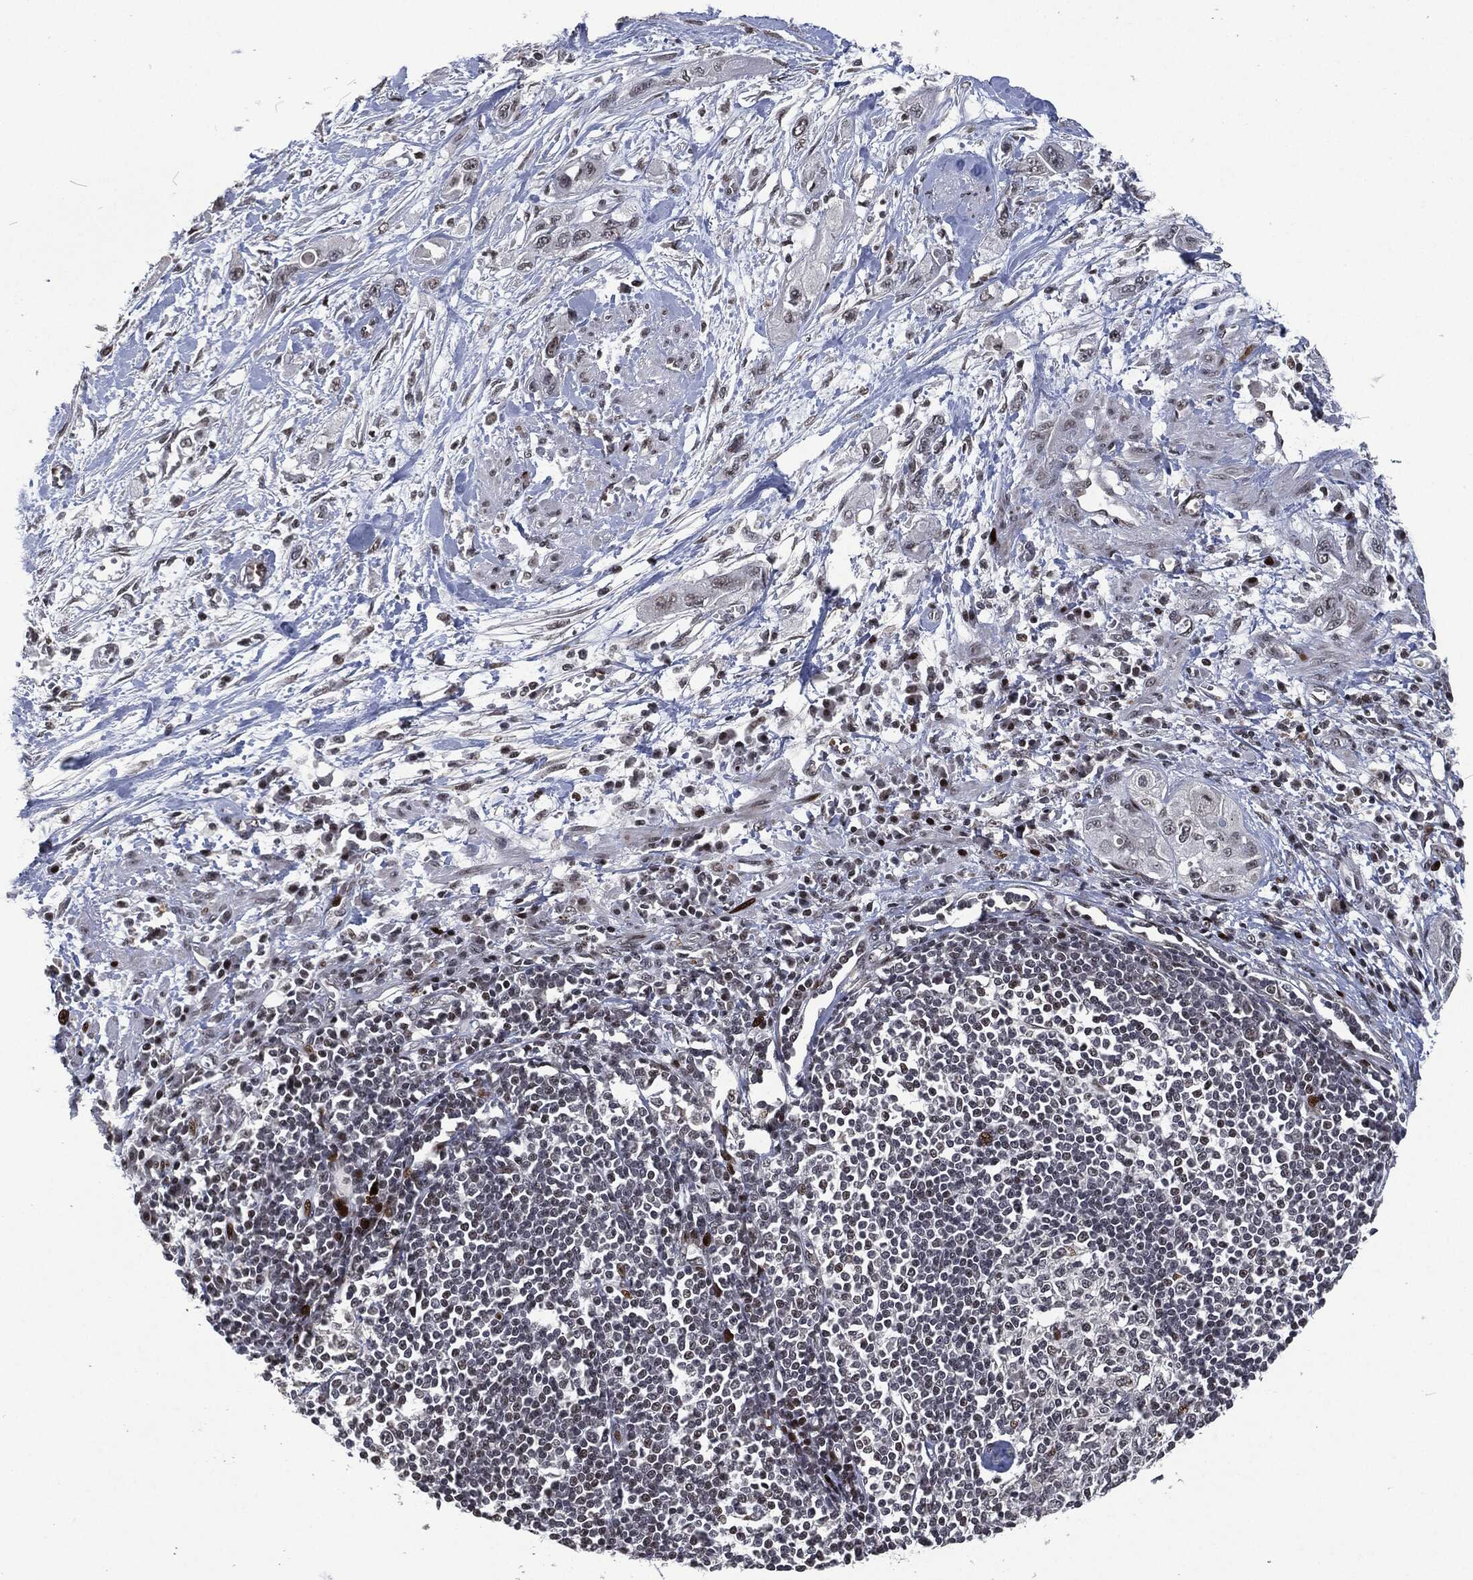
{"staining": {"intensity": "negative", "quantity": "none", "location": "none"}, "tissue": "pancreatic cancer", "cell_type": "Tumor cells", "image_type": "cancer", "snomed": [{"axis": "morphology", "description": "Adenocarcinoma, NOS"}, {"axis": "topography", "description": "Pancreas"}], "caption": "Pancreatic adenocarcinoma was stained to show a protein in brown. There is no significant staining in tumor cells. (DAB (3,3'-diaminobenzidine) IHC visualized using brightfield microscopy, high magnification).", "gene": "EGFR", "patient": {"sex": "male", "age": 72}}